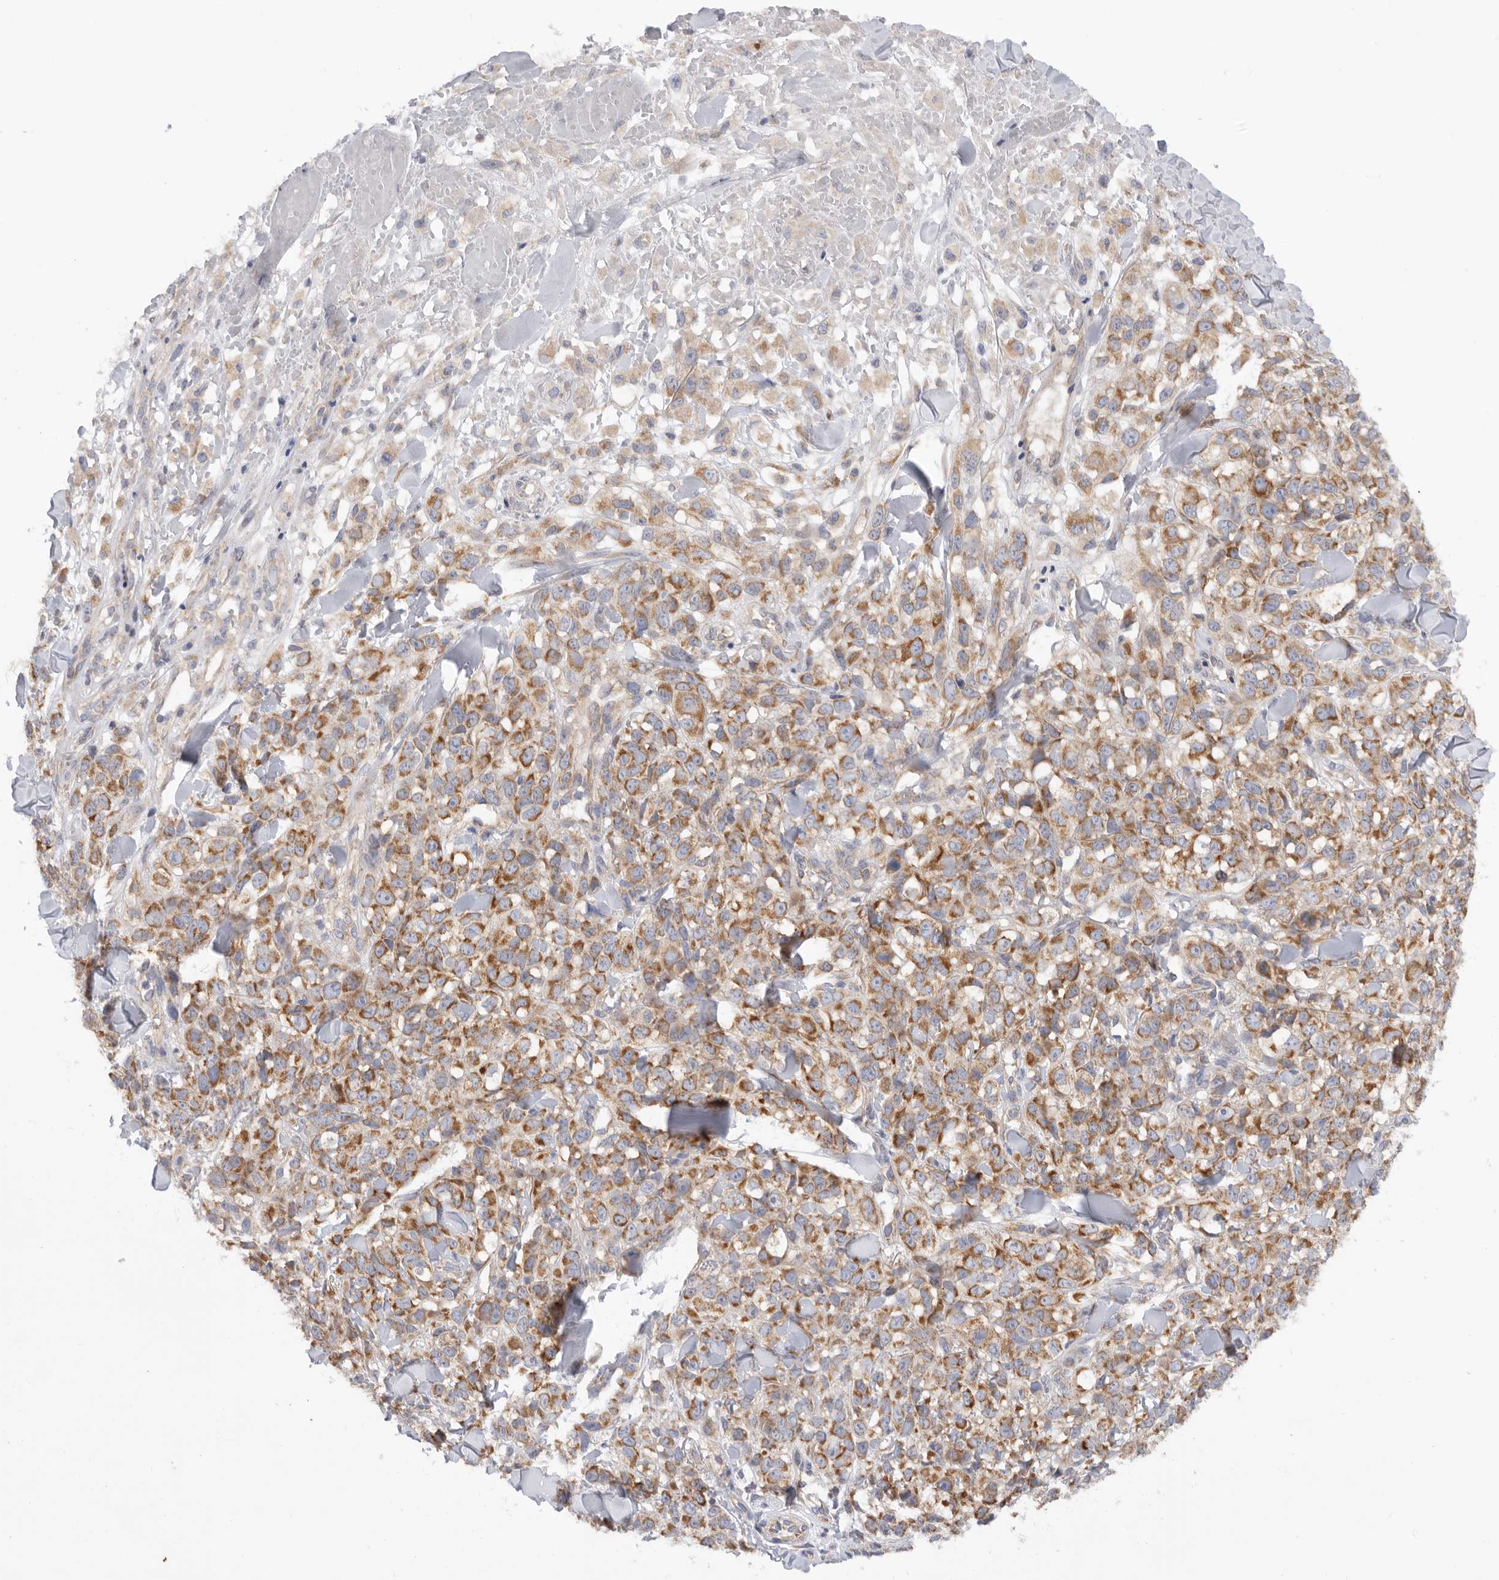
{"staining": {"intensity": "moderate", "quantity": ">75%", "location": "cytoplasmic/membranous"}, "tissue": "melanoma", "cell_type": "Tumor cells", "image_type": "cancer", "snomed": [{"axis": "morphology", "description": "Malignant melanoma, Metastatic site"}, {"axis": "topography", "description": "Skin"}], "caption": "Malignant melanoma (metastatic site) tissue displays moderate cytoplasmic/membranous expression in about >75% of tumor cells", "gene": "MTFR1L", "patient": {"sex": "female", "age": 72}}